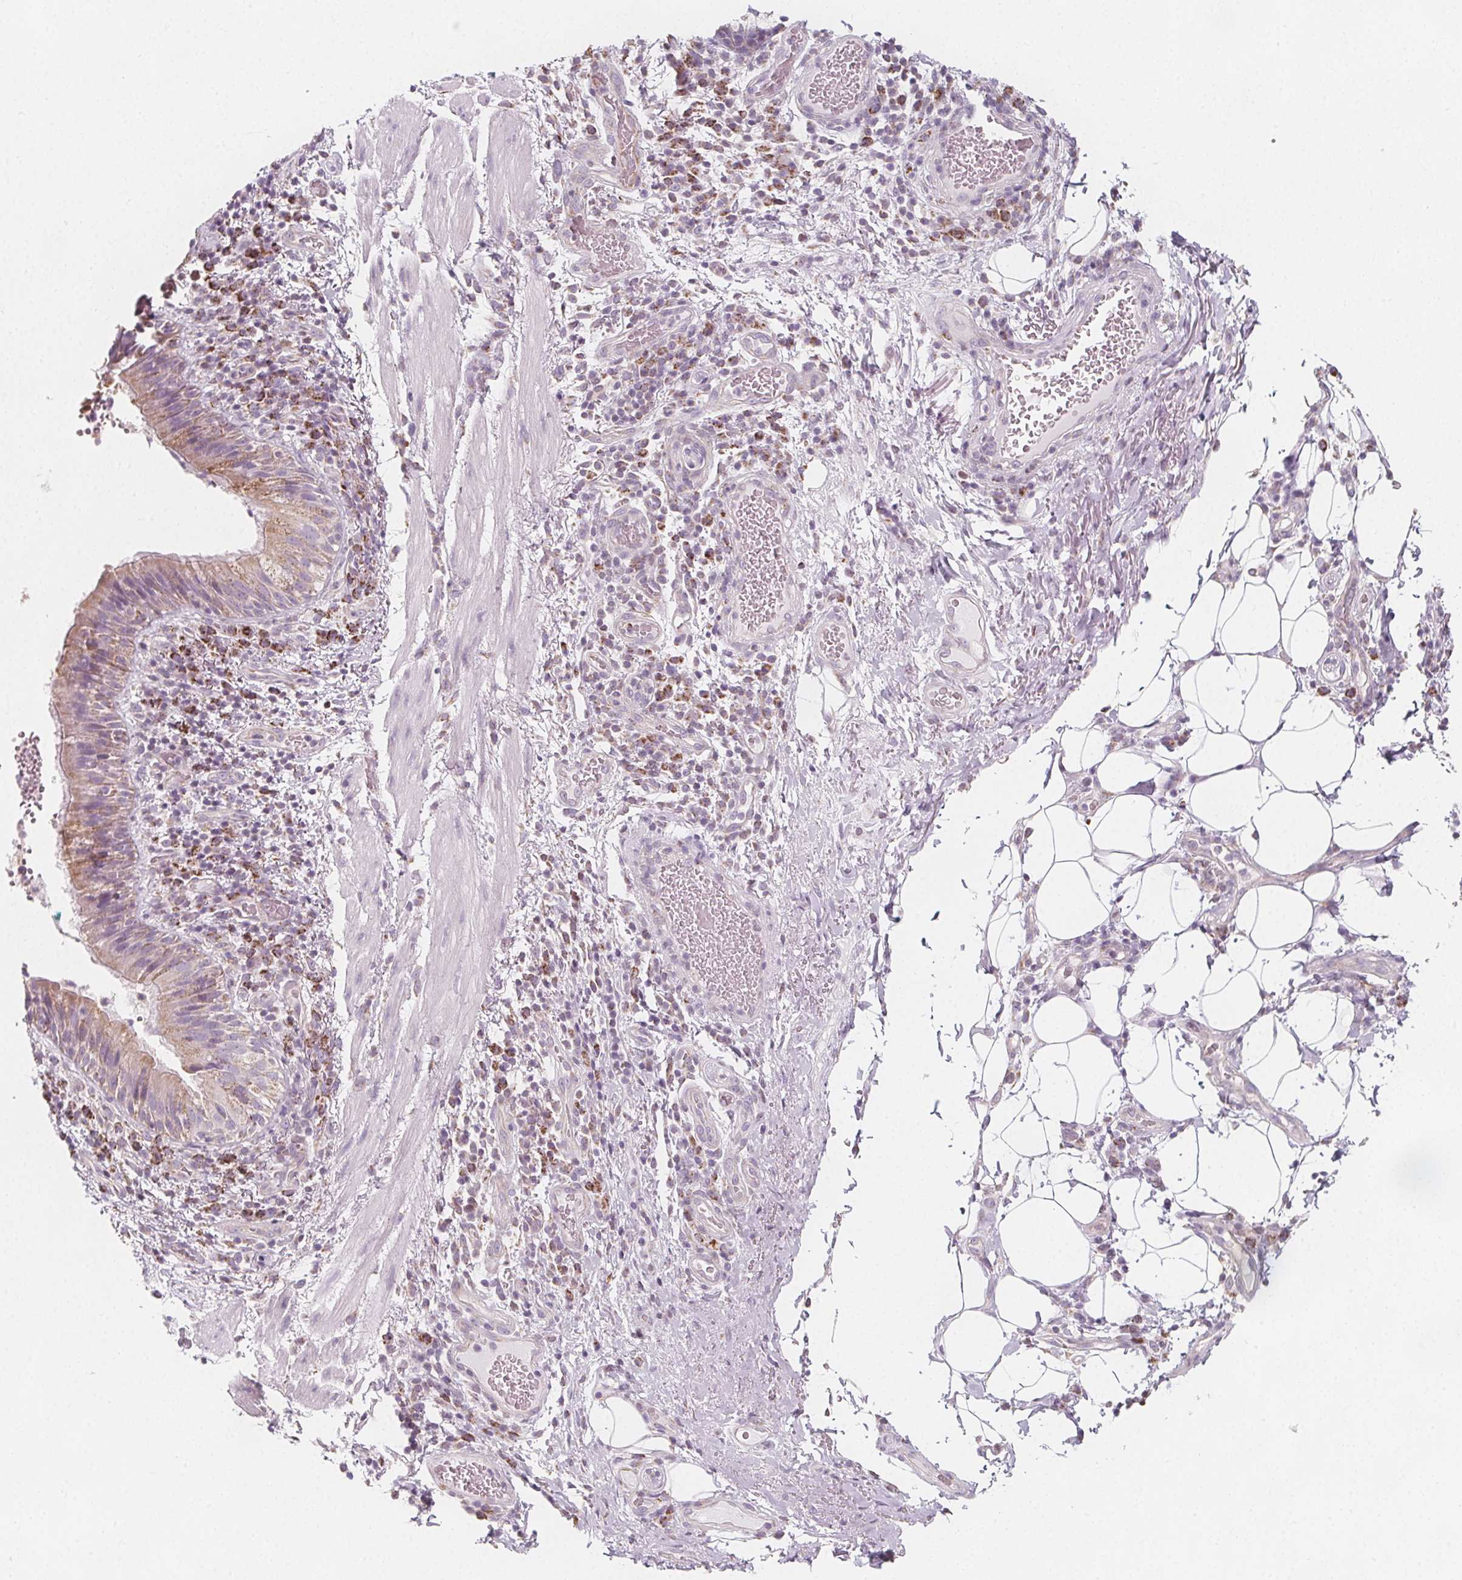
{"staining": {"intensity": "weak", "quantity": "25%-75%", "location": "cytoplasmic/membranous"}, "tissue": "bronchus", "cell_type": "Respiratory epithelial cells", "image_type": "normal", "snomed": [{"axis": "morphology", "description": "Normal tissue, NOS"}, {"axis": "topography", "description": "Lymph node"}, {"axis": "topography", "description": "Bronchus"}], "caption": "Protein analysis of benign bronchus displays weak cytoplasmic/membranous positivity in approximately 25%-75% of respiratory epithelial cells. The staining is performed using DAB (3,3'-diaminobenzidine) brown chromogen to label protein expression. The nuclei are counter-stained blue using hematoxylin.", "gene": "IL17C", "patient": {"sex": "male", "age": 56}}